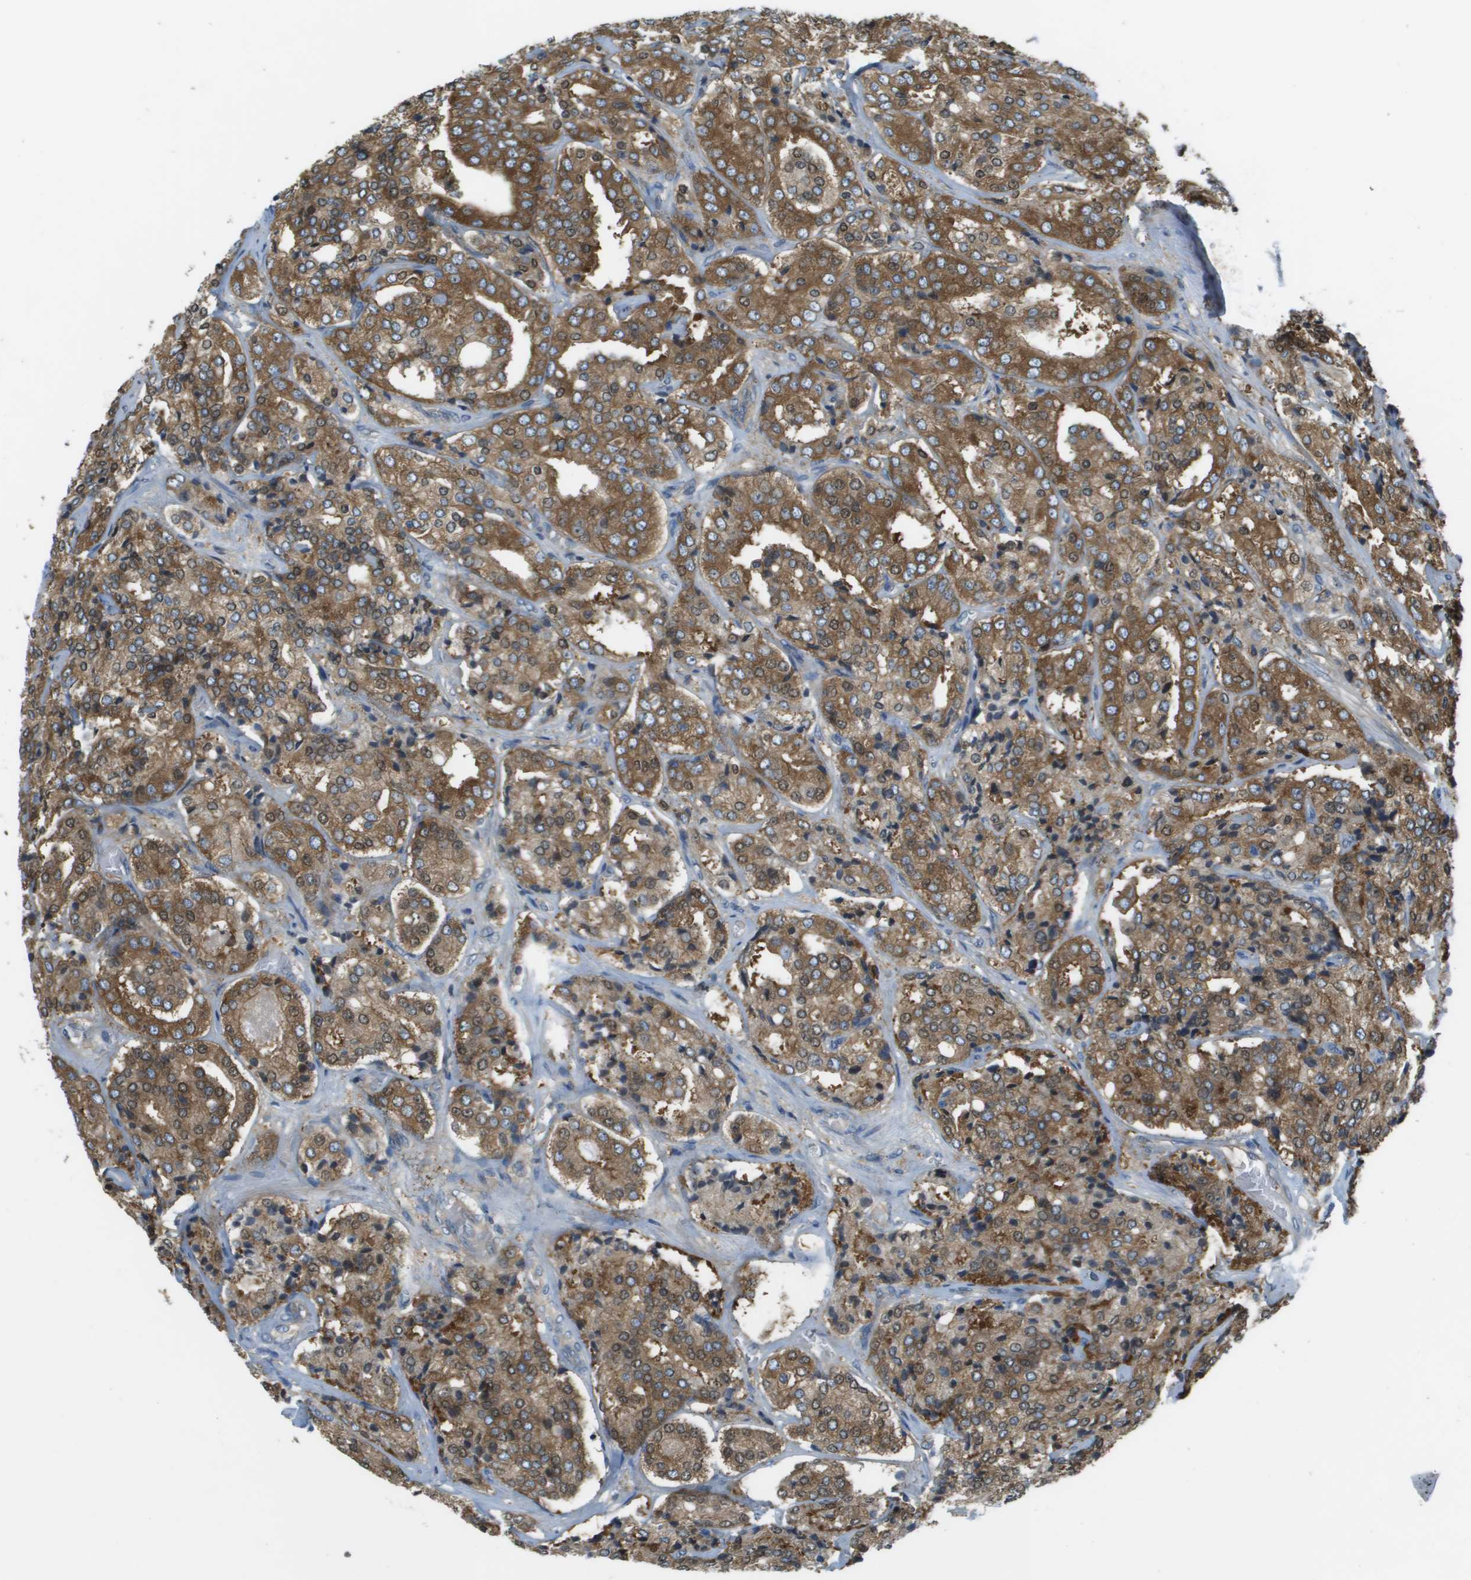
{"staining": {"intensity": "strong", "quantity": ">75%", "location": "cytoplasmic/membranous"}, "tissue": "prostate cancer", "cell_type": "Tumor cells", "image_type": "cancer", "snomed": [{"axis": "morphology", "description": "Adenocarcinoma, High grade"}, {"axis": "topography", "description": "Prostate"}], "caption": "An IHC photomicrograph of neoplastic tissue is shown. Protein staining in brown labels strong cytoplasmic/membranous positivity in adenocarcinoma (high-grade) (prostate) within tumor cells.", "gene": "CORO1B", "patient": {"sex": "male", "age": 65}}